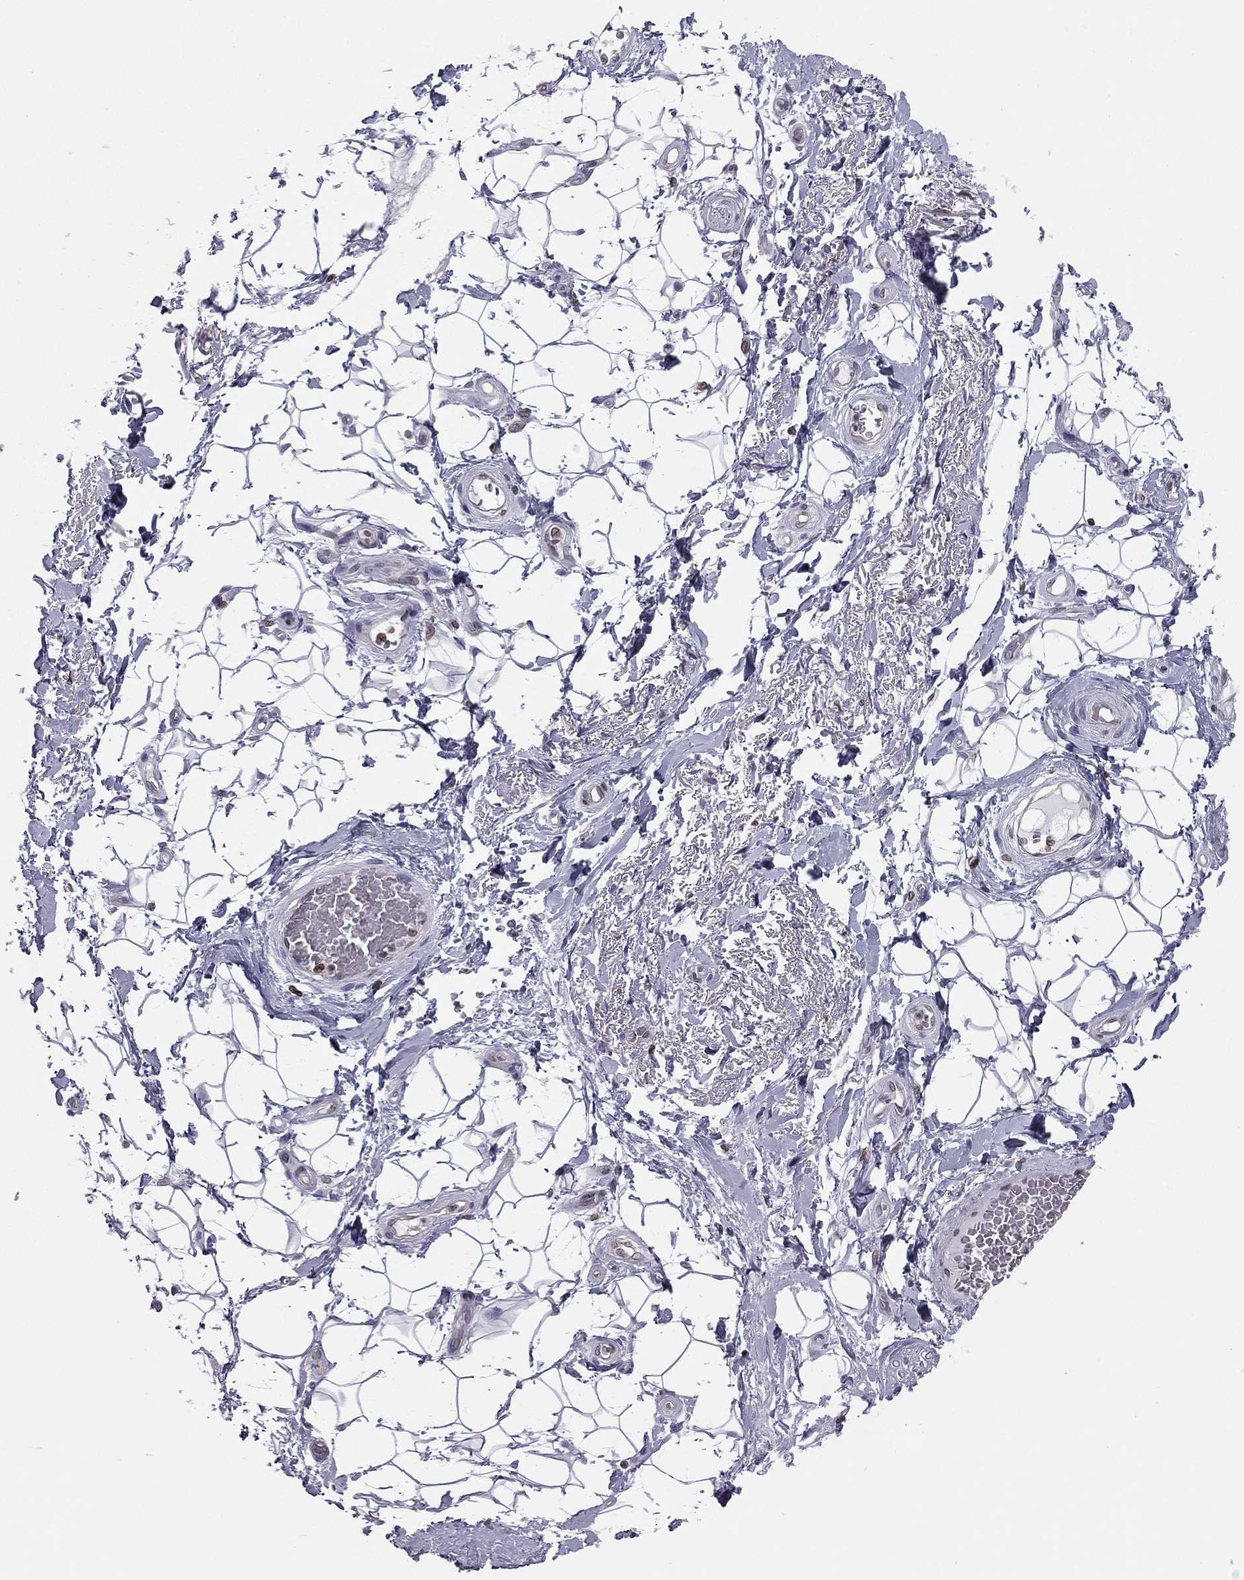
{"staining": {"intensity": "negative", "quantity": "none", "location": "none"}, "tissue": "adipose tissue", "cell_type": "Adipocytes", "image_type": "normal", "snomed": [{"axis": "morphology", "description": "Normal tissue, NOS"}, {"axis": "topography", "description": "Anal"}, {"axis": "topography", "description": "Peripheral nerve tissue"}], "caption": "High power microscopy image of an IHC image of normal adipose tissue, revealing no significant staining in adipocytes.", "gene": "ESPL1", "patient": {"sex": "male", "age": 53}}